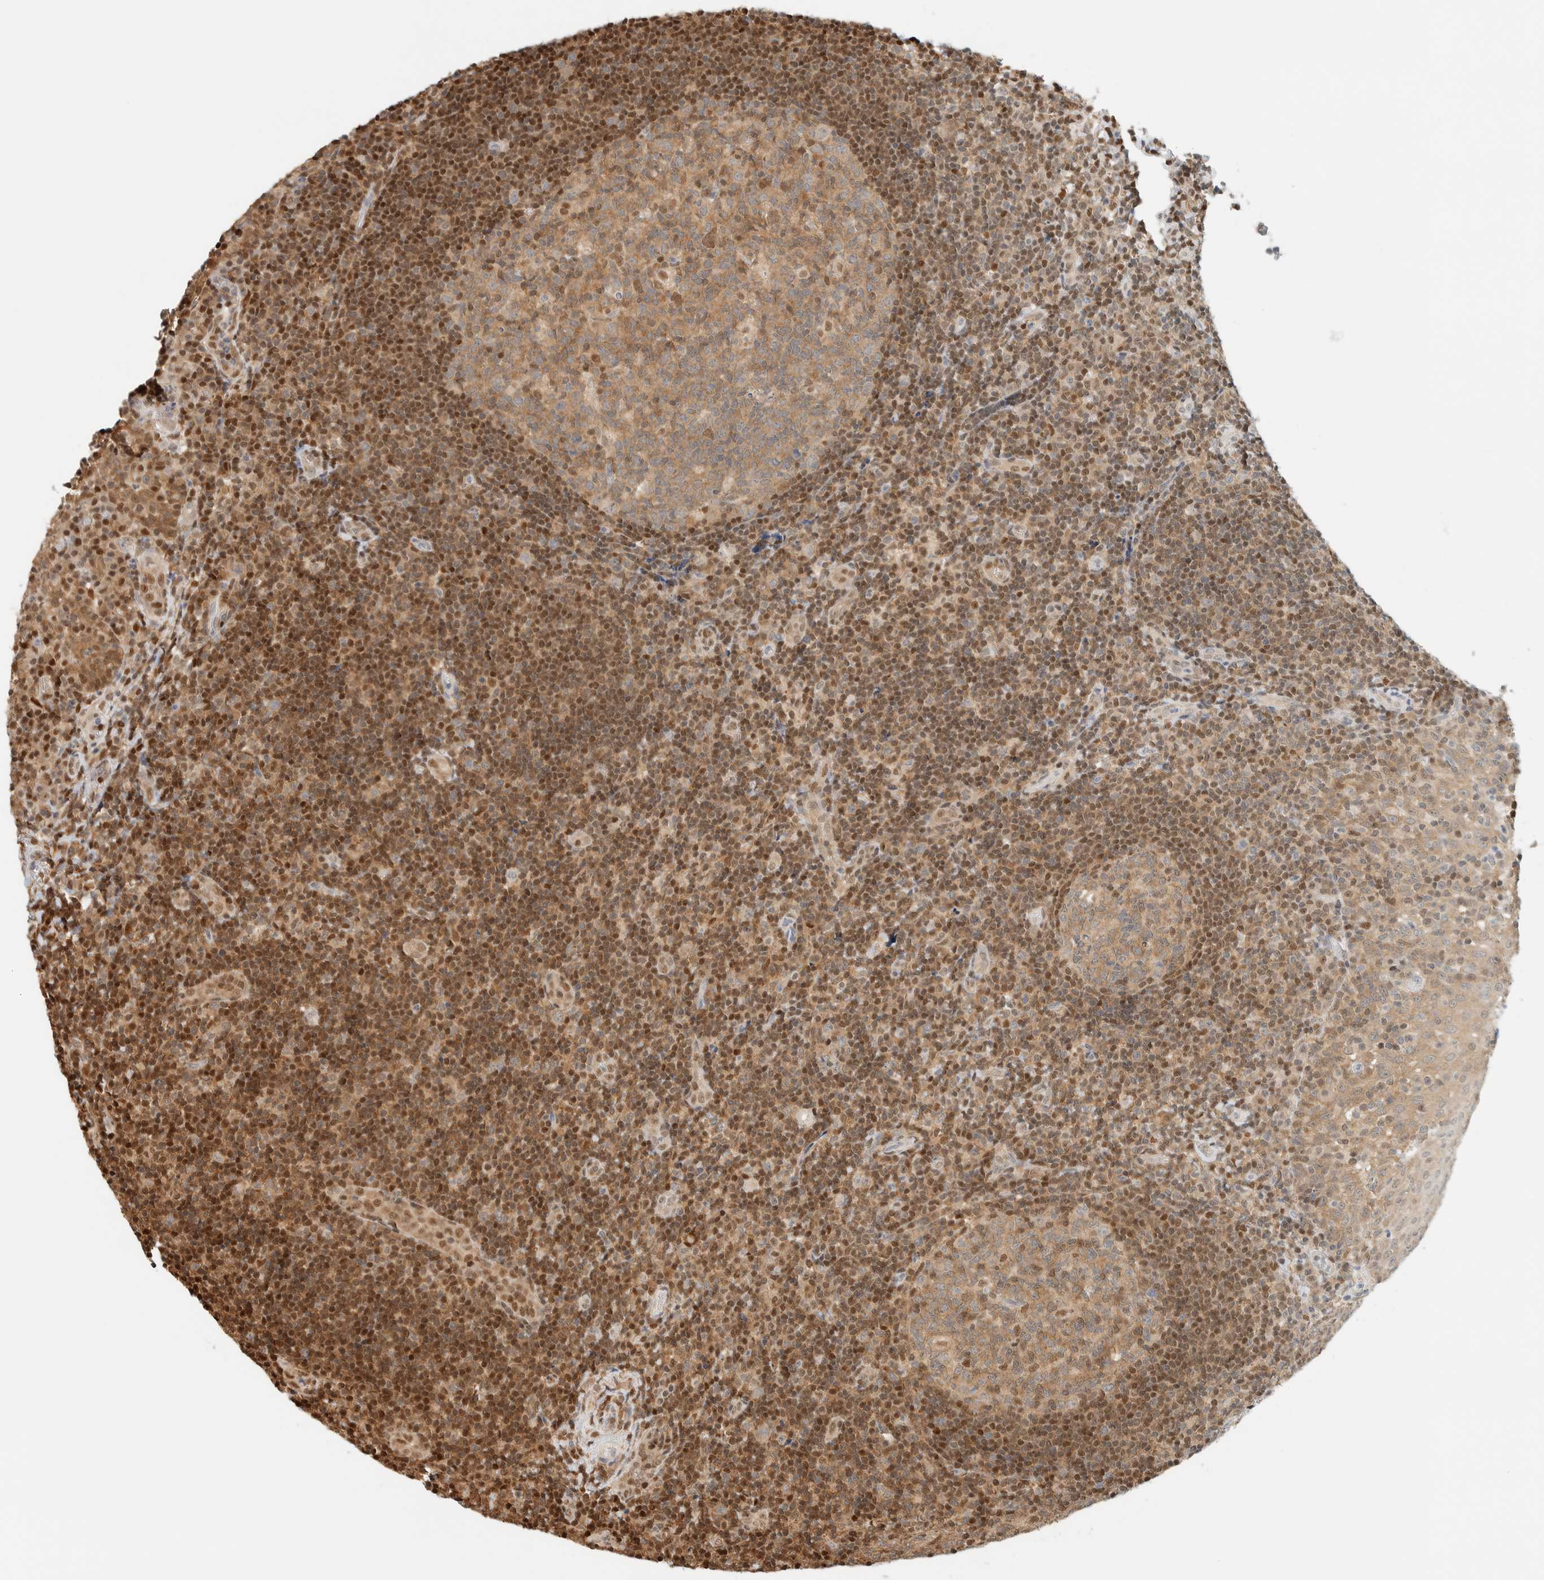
{"staining": {"intensity": "moderate", "quantity": ">75%", "location": "cytoplasmic/membranous,nuclear"}, "tissue": "tonsil", "cell_type": "Germinal center cells", "image_type": "normal", "snomed": [{"axis": "morphology", "description": "Normal tissue, NOS"}, {"axis": "topography", "description": "Tonsil"}], "caption": "IHC of normal human tonsil demonstrates medium levels of moderate cytoplasmic/membranous,nuclear expression in about >75% of germinal center cells.", "gene": "ZBTB37", "patient": {"sex": "female", "age": 40}}